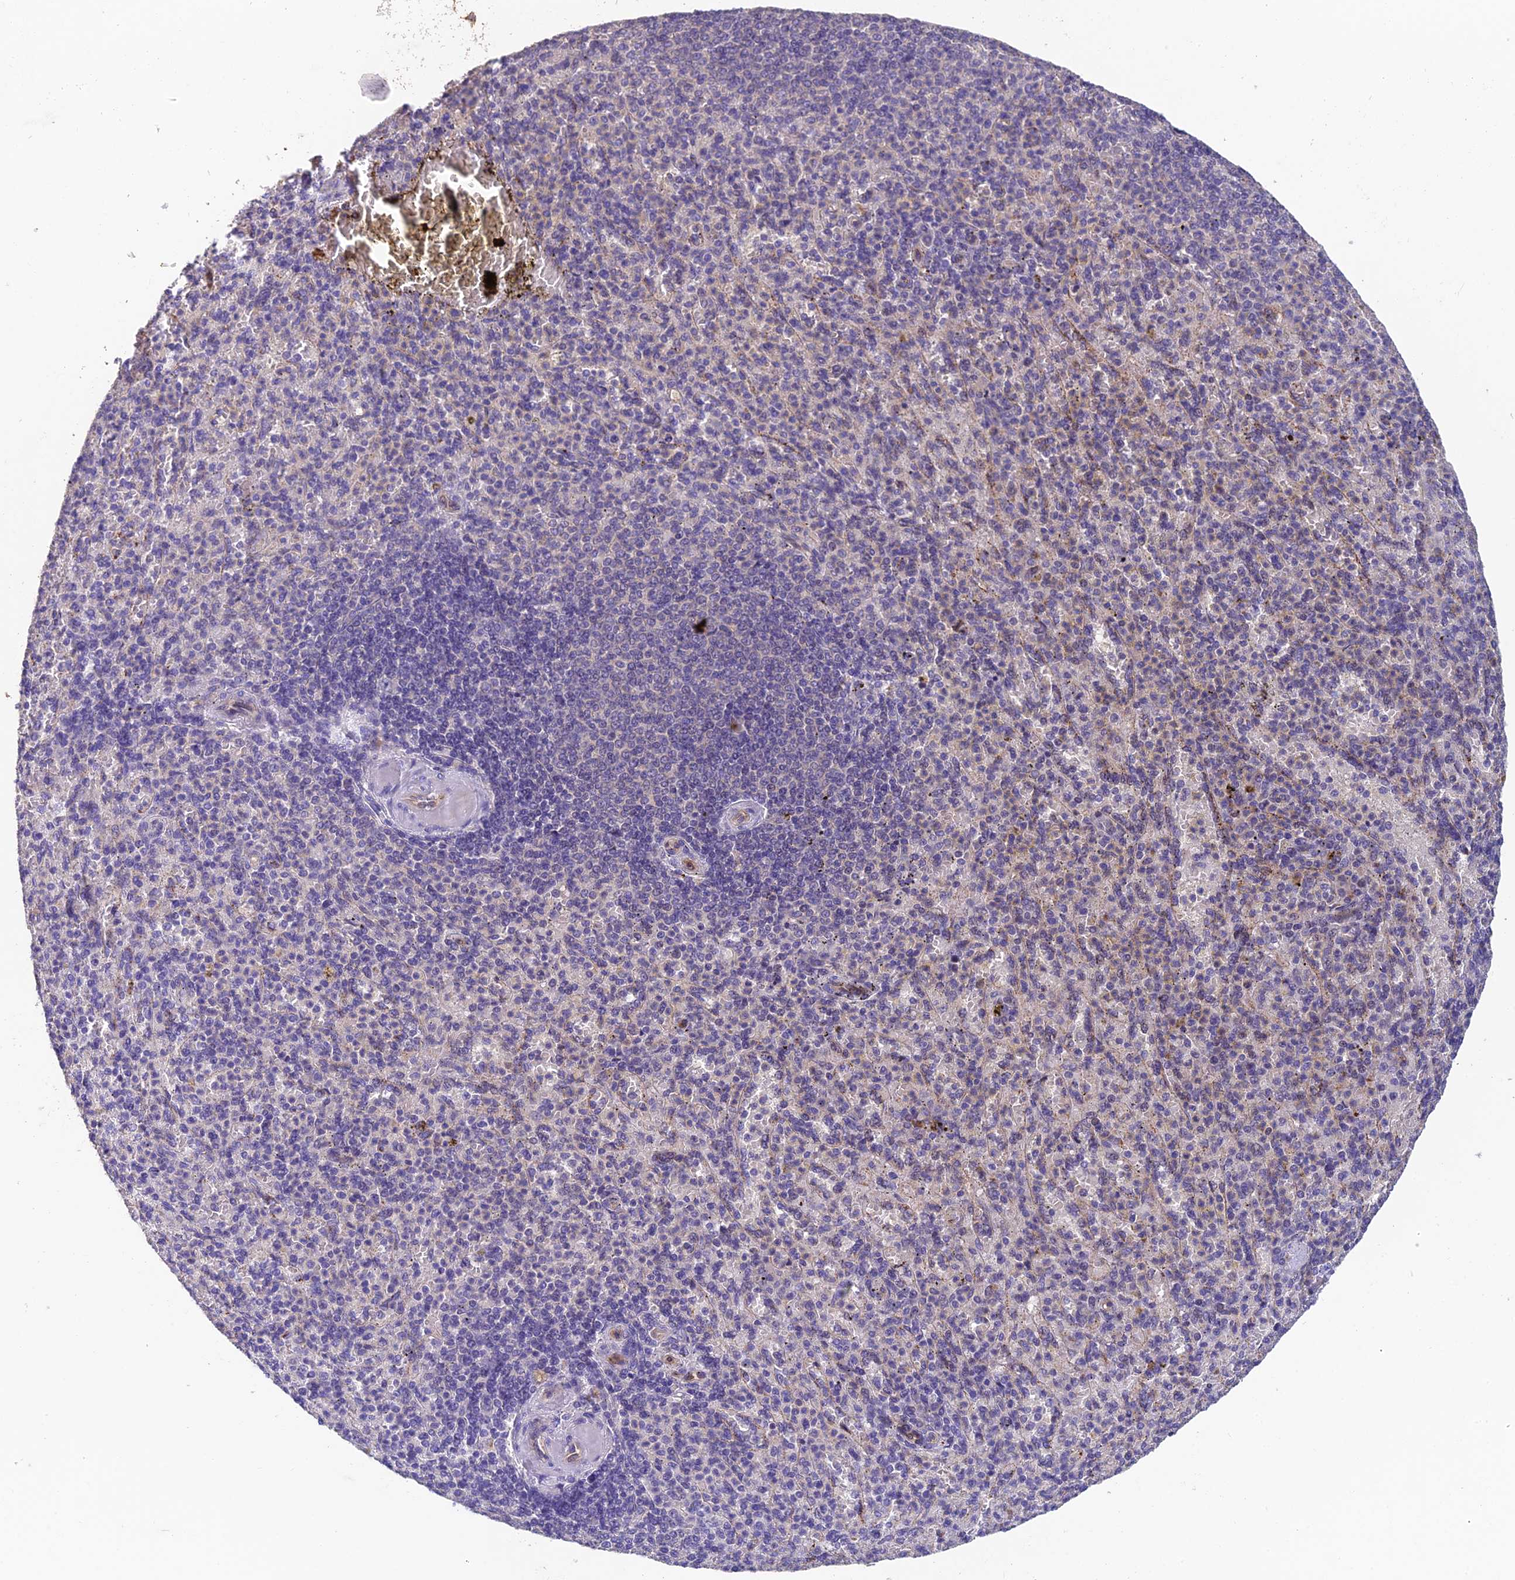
{"staining": {"intensity": "negative", "quantity": "none", "location": "none"}, "tissue": "spleen", "cell_type": "Cells in red pulp", "image_type": "normal", "snomed": [{"axis": "morphology", "description": "Normal tissue, NOS"}, {"axis": "topography", "description": "Spleen"}], "caption": "Immunohistochemical staining of normal spleen reveals no significant staining in cells in red pulp. (Immunohistochemistry (ihc), brightfield microscopy, high magnification).", "gene": "ADAMTS13", "patient": {"sex": "female", "age": 74}}